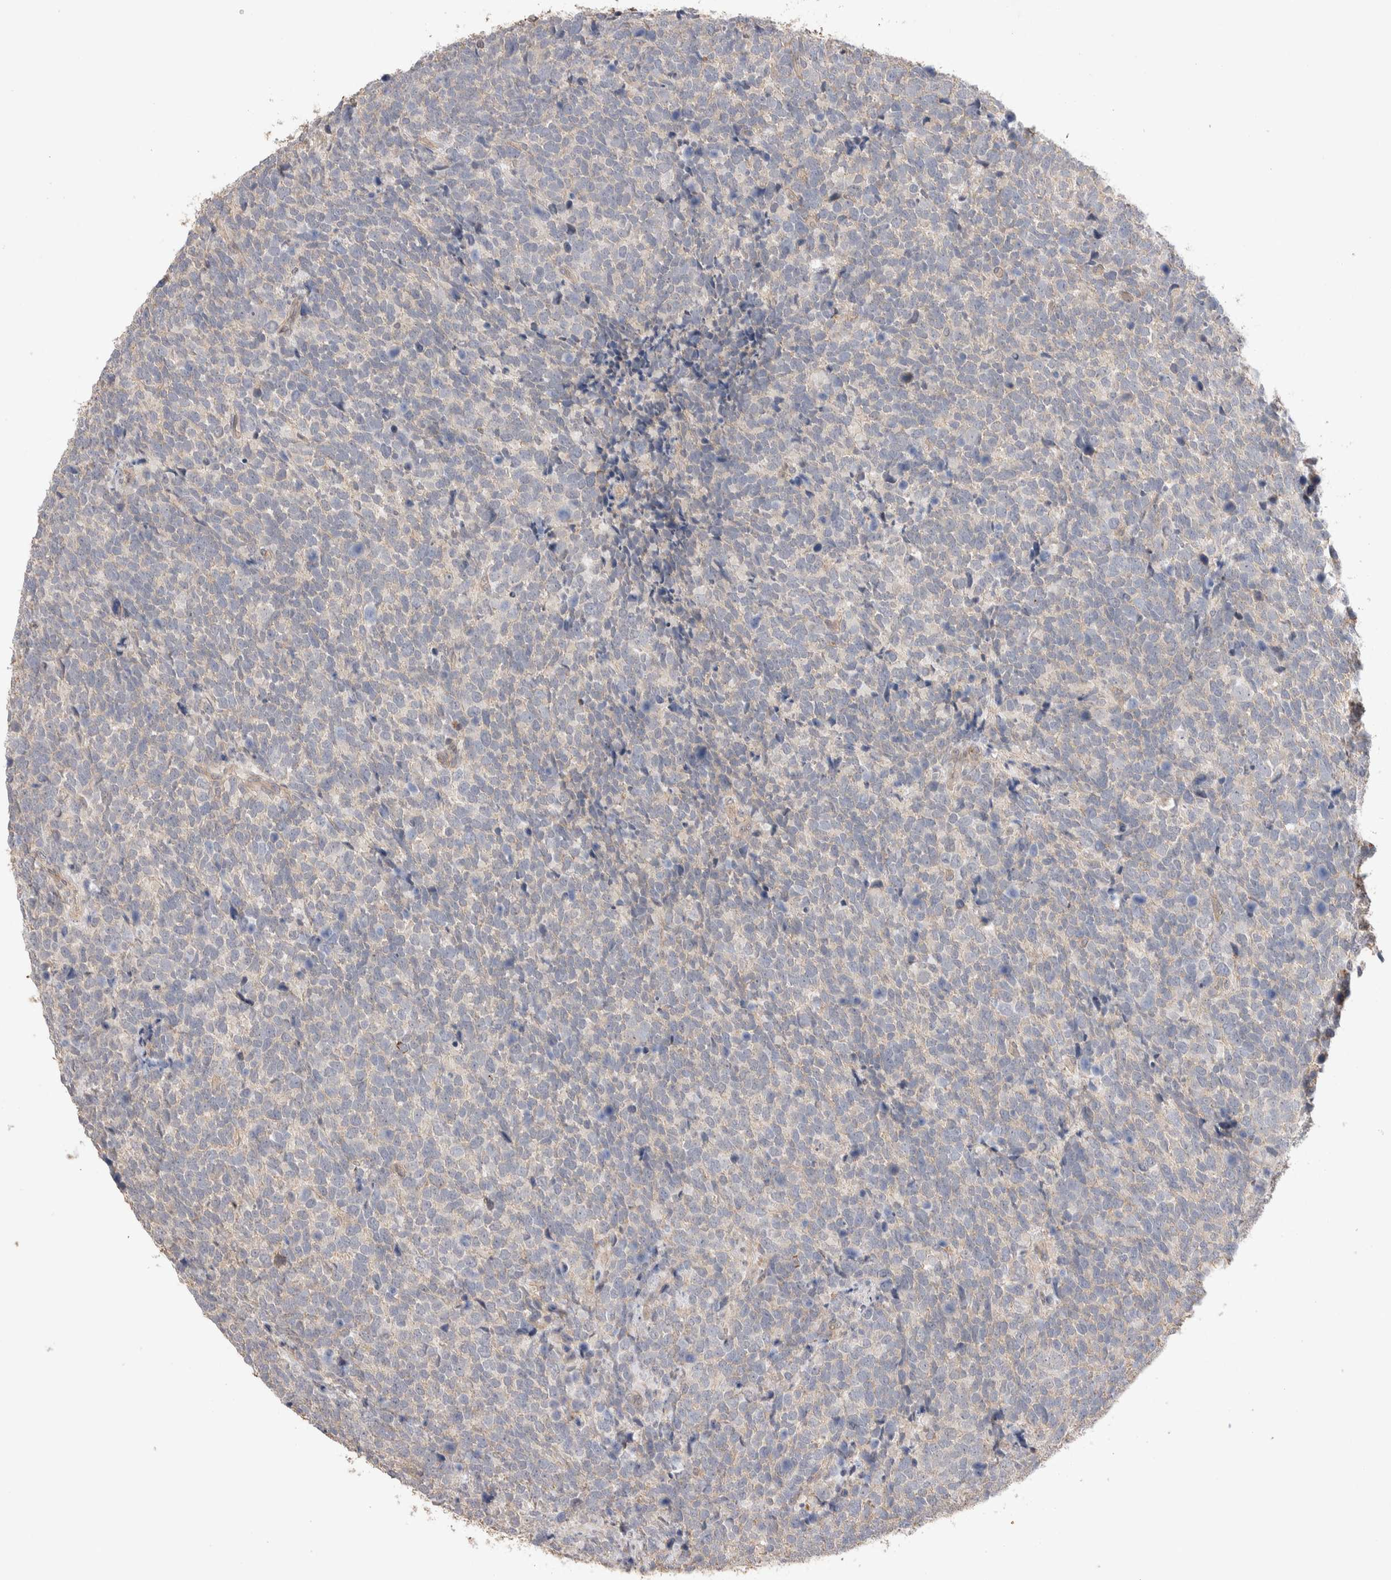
{"staining": {"intensity": "negative", "quantity": "none", "location": "none"}, "tissue": "urothelial cancer", "cell_type": "Tumor cells", "image_type": "cancer", "snomed": [{"axis": "morphology", "description": "Urothelial carcinoma, High grade"}, {"axis": "topography", "description": "Urinary bladder"}], "caption": "This image is of urothelial carcinoma (high-grade) stained with immunohistochemistry to label a protein in brown with the nuclei are counter-stained blue. There is no expression in tumor cells.", "gene": "ZNF704", "patient": {"sex": "female", "age": 82}}